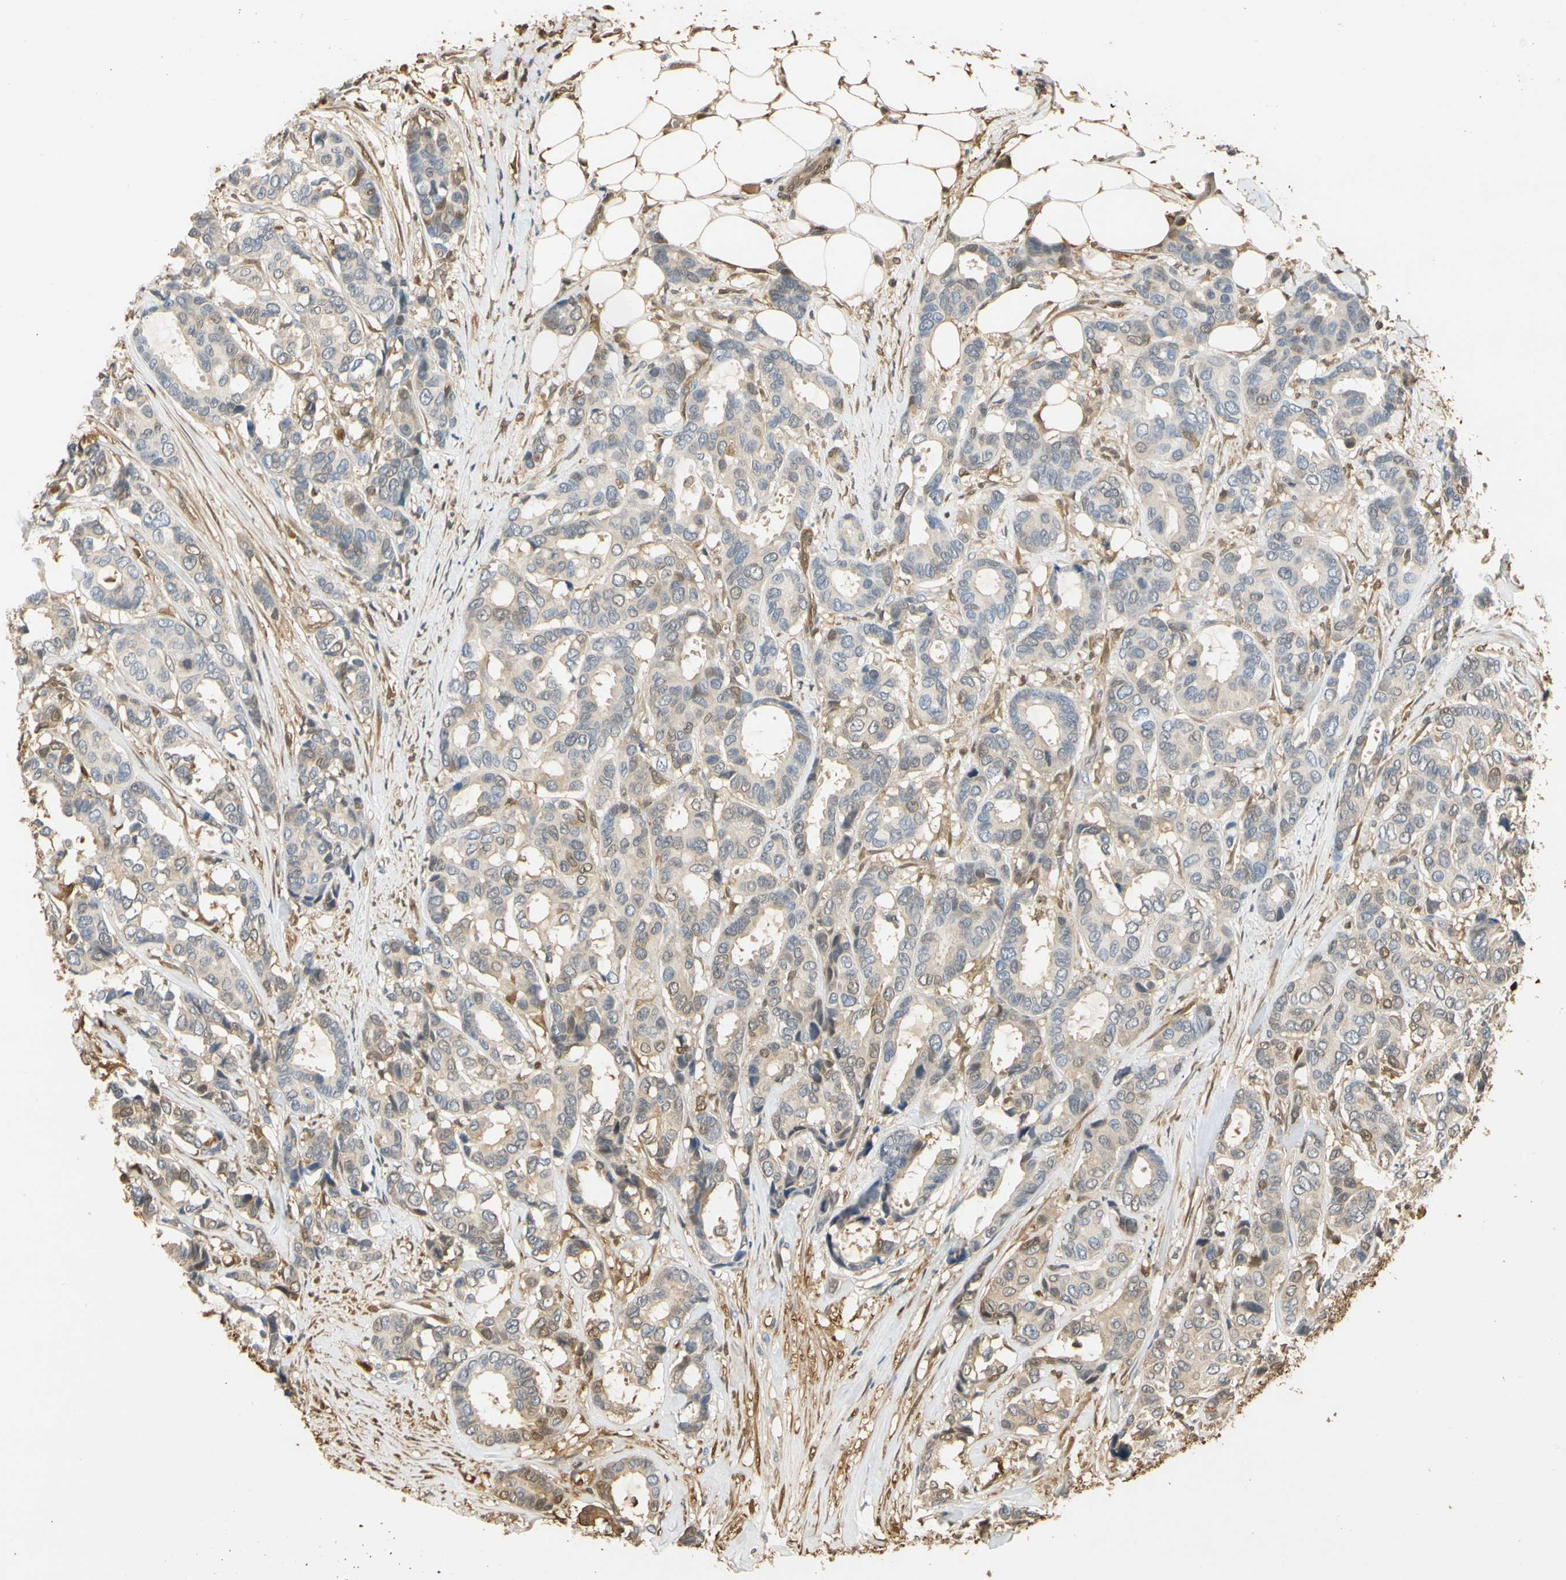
{"staining": {"intensity": "weak", "quantity": "25%-75%", "location": "cytoplasmic/membranous"}, "tissue": "breast cancer", "cell_type": "Tumor cells", "image_type": "cancer", "snomed": [{"axis": "morphology", "description": "Duct carcinoma"}, {"axis": "topography", "description": "Breast"}], "caption": "This photomicrograph reveals immunohistochemistry (IHC) staining of breast cancer (intraductal carcinoma), with low weak cytoplasmic/membranous positivity in about 25%-75% of tumor cells.", "gene": "S100A6", "patient": {"sex": "female", "age": 87}}